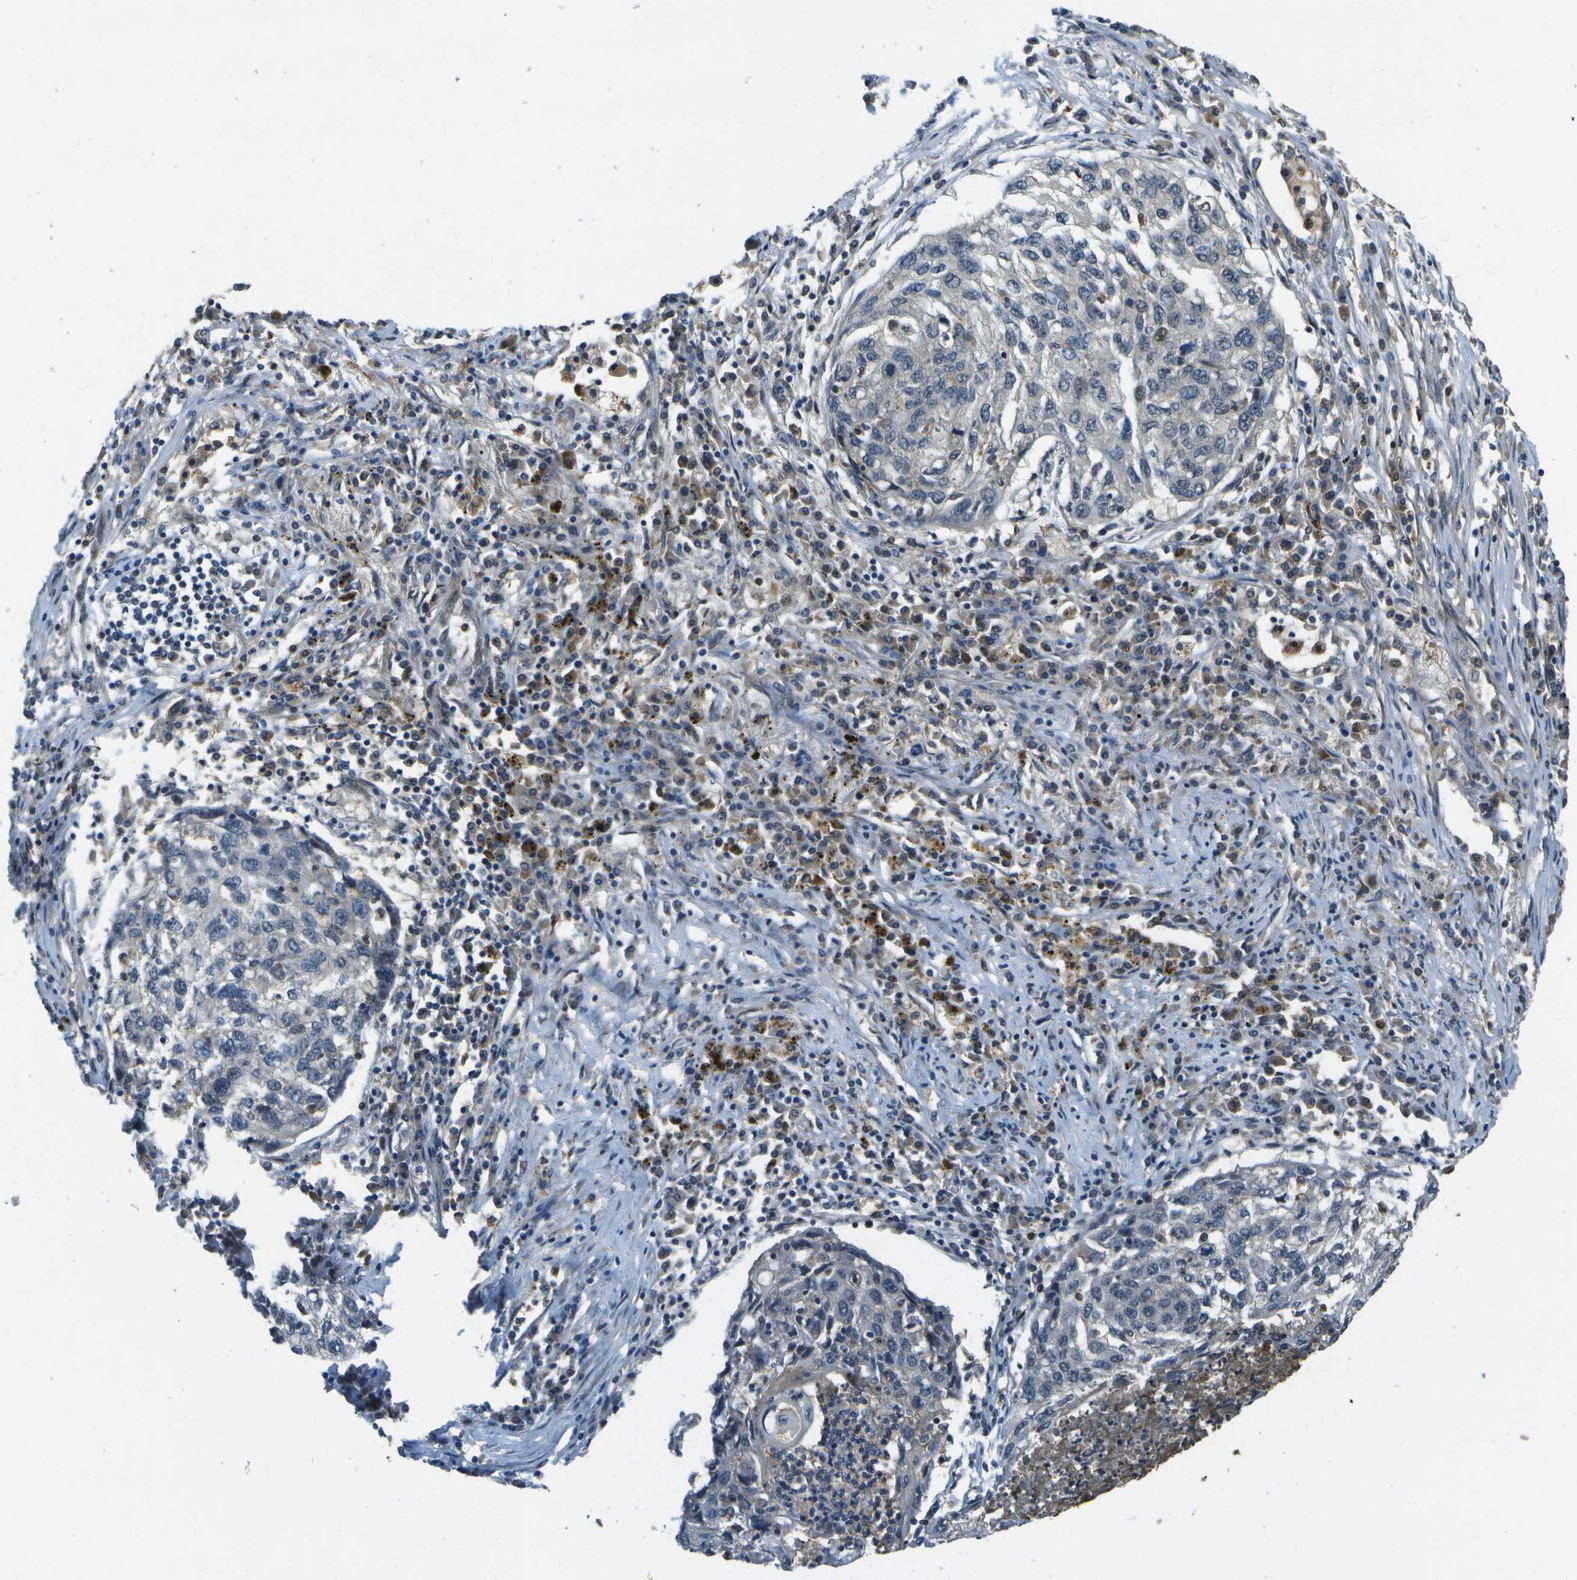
{"staining": {"intensity": "weak", "quantity": "<25%", "location": "nuclear"}, "tissue": "lung cancer", "cell_type": "Tumor cells", "image_type": "cancer", "snomed": [{"axis": "morphology", "description": "Squamous cell carcinoma, NOS"}, {"axis": "topography", "description": "Lung"}], "caption": "Tumor cells show no significant positivity in squamous cell carcinoma (lung).", "gene": "GANC", "patient": {"sex": "female", "age": 63}}